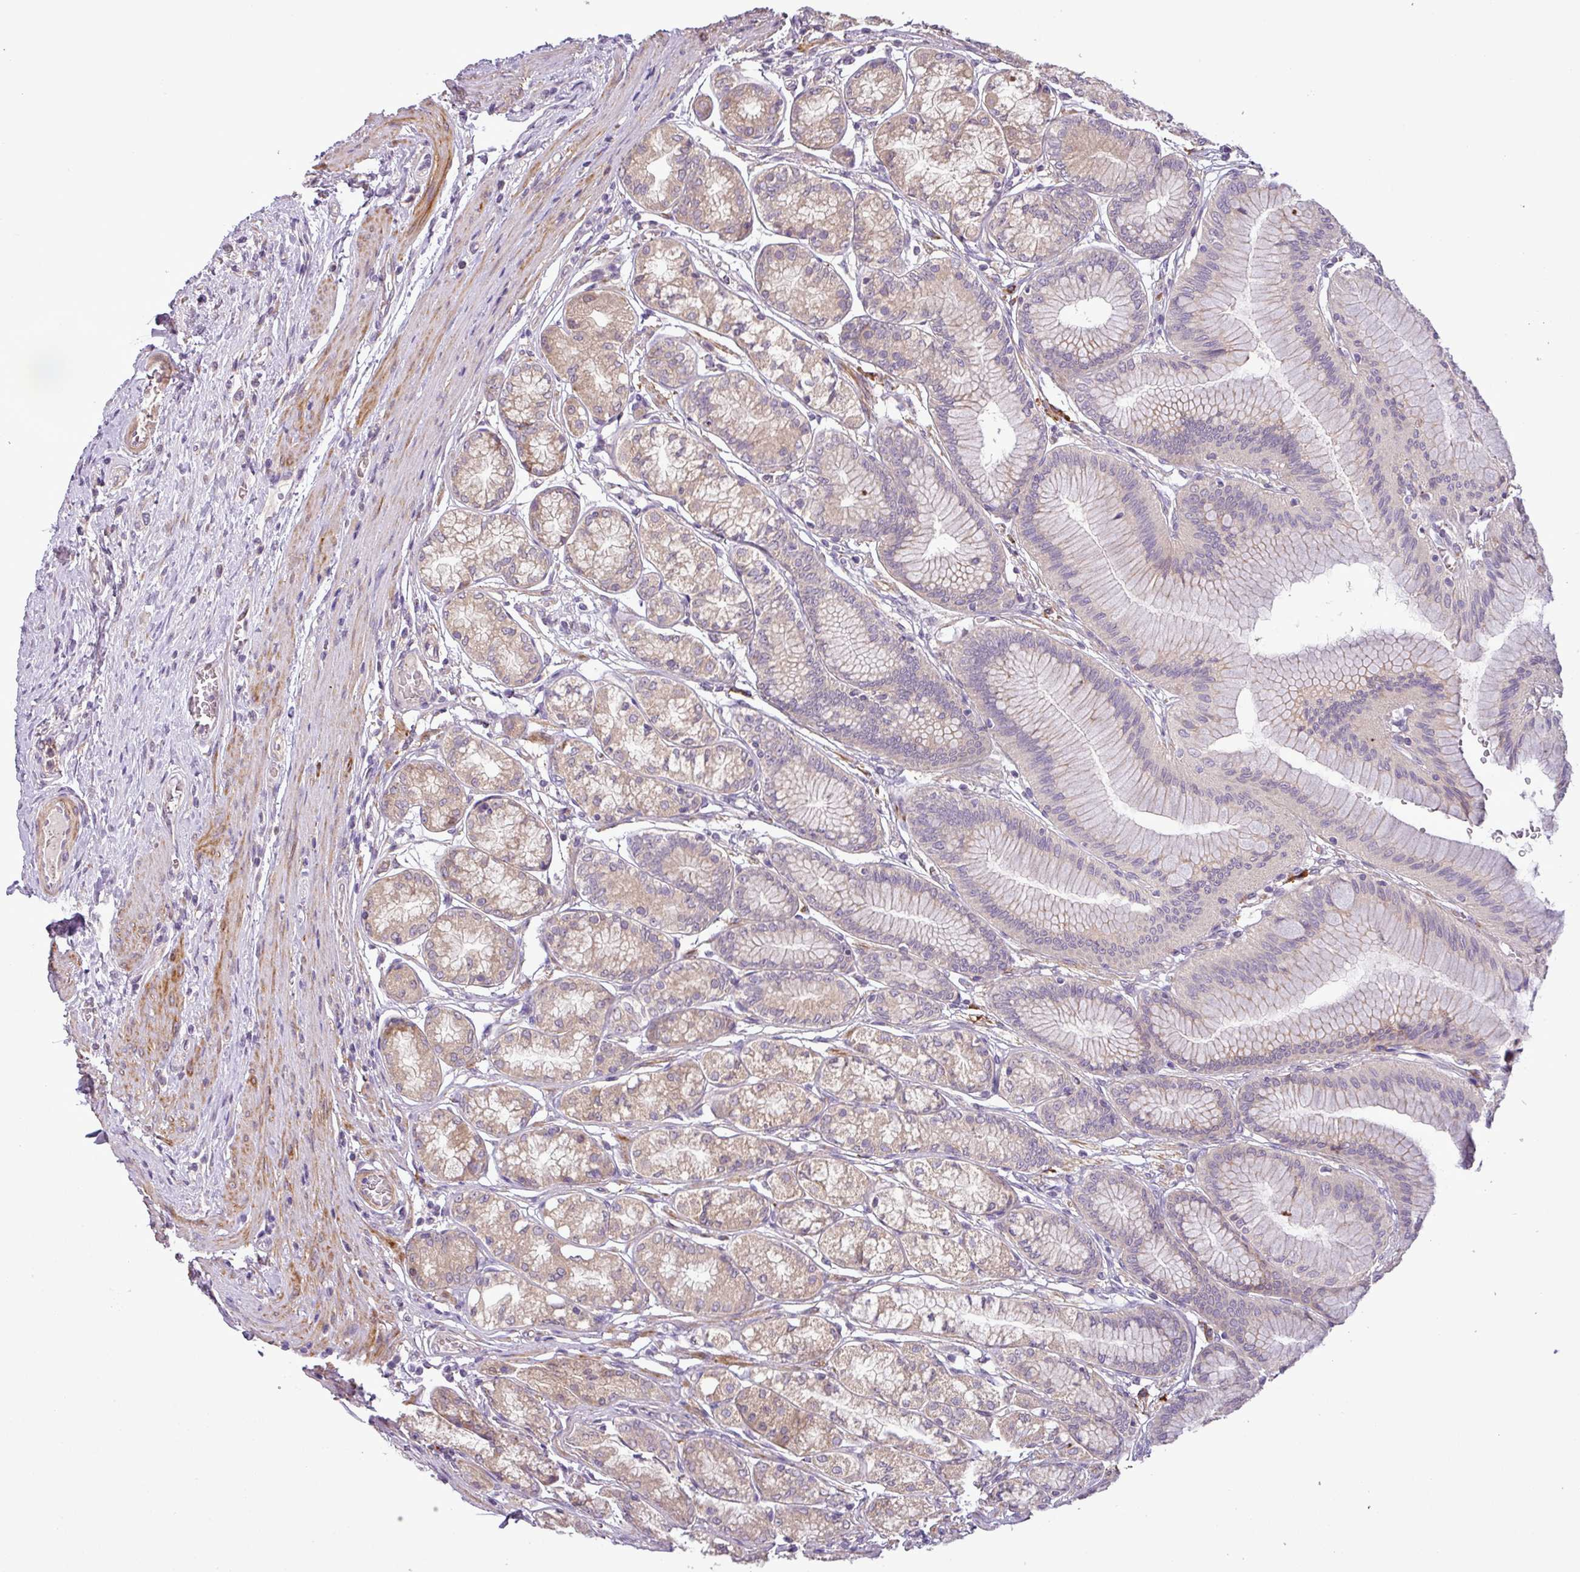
{"staining": {"intensity": "moderate", "quantity": "25%-75%", "location": "cytoplasmic/membranous"}, "tissue": "stomach", "cell_type": "Glandular cells", "image_type": "normal", "snomed": [{"axis": "morphology", "description": "Normal tissue, NOS"}, {"axis": "morphology", "description": "Adenocarcinoma, NOS"}, {"axis": "morphology", "description": "Adenocarcinoma, High grade"}, {"axis": "topography", "description": "Stomach, upper"}, {"axis": "topography", "description": "Stomach"}], "caption": "Moderate cytoplasmic/membranous positivity is appreciated in approximately 25%-75% of glandular cells in benign stomach.", "gene": "MOCS3", "patient": {"sex": "female", "age": 65}}